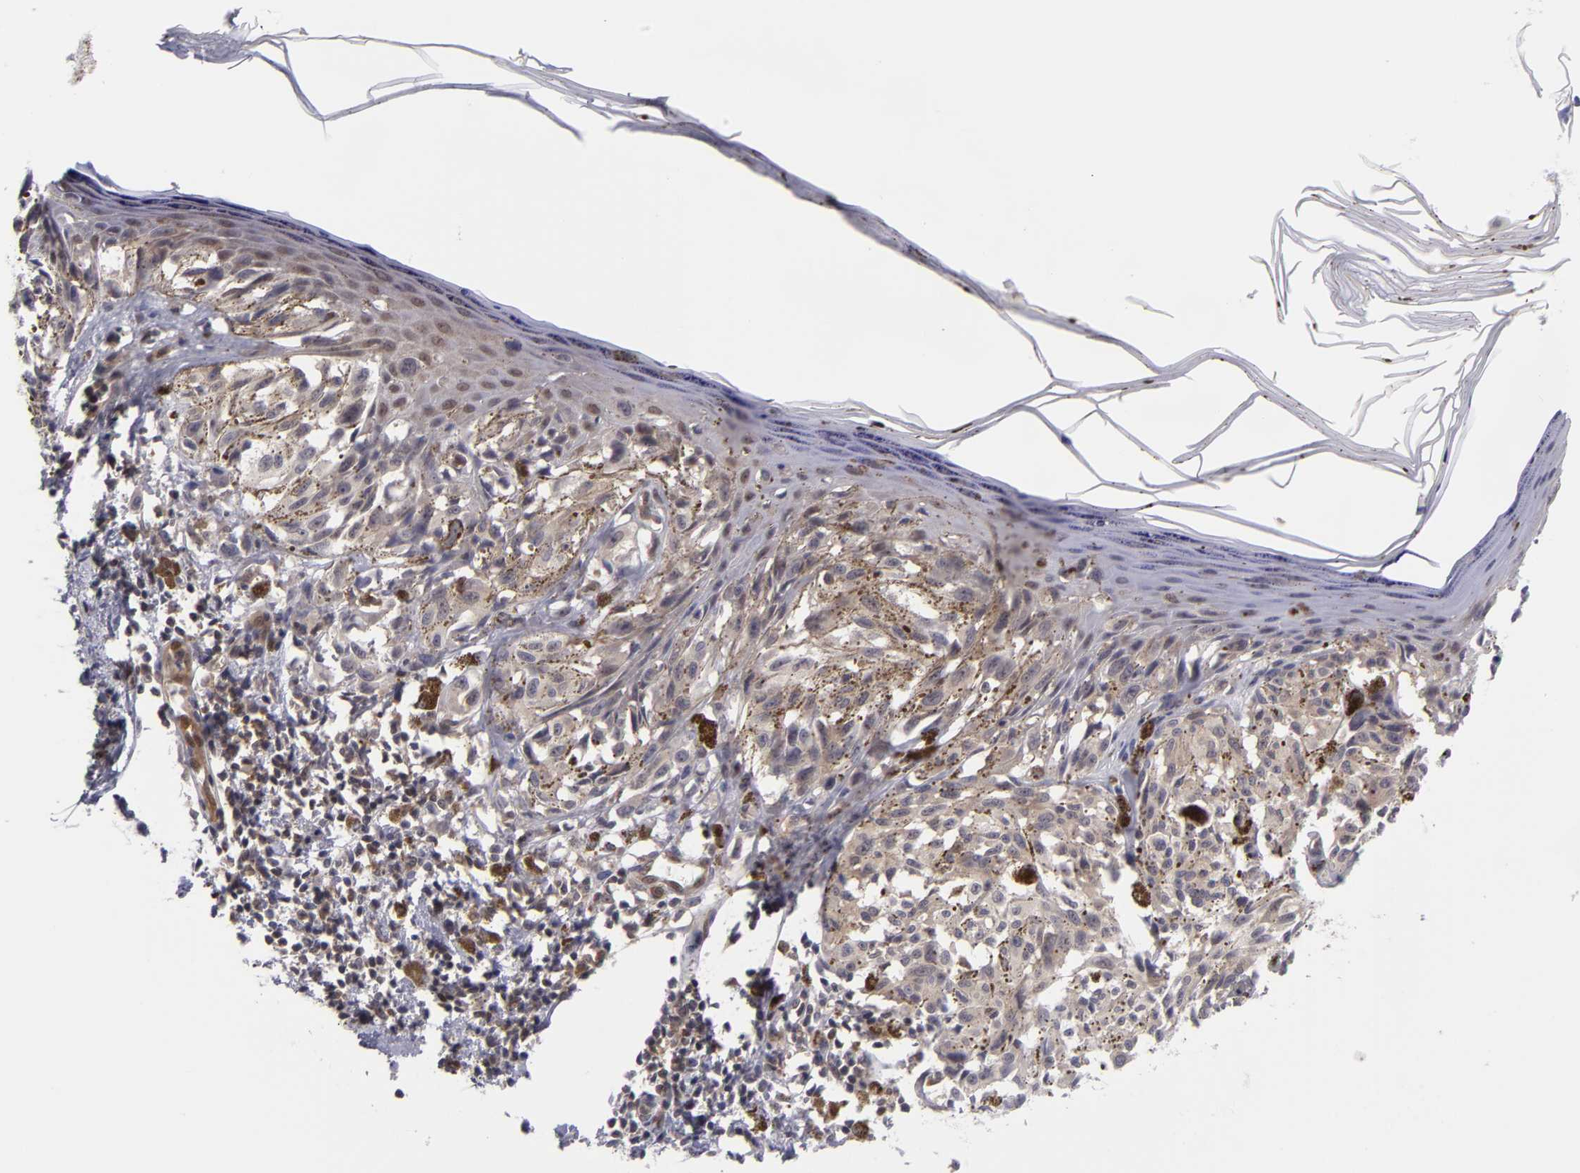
{"staining": {"intensity": "weak", "quantity": "25%-75%", "location": "cytoplasmic/membranous"}, "tissue": "melanoma", "cell_type": "Tumor cells", "image_type": "cancer", "snomed": [{"axis": "morphology", "description": "Malignant melanoma, NOS"}, {"axis": "topography", "description": "Skin"}], "caption": "DAB (3,3'-diaminobenzidine) immunohistochemical staining of melanoma shows weak cytoplasmic/membranous protein positivity in about 25%-75% of tumor cells.", "gene": "BCL10", "patient": {"sex": "female", "age": 72}}